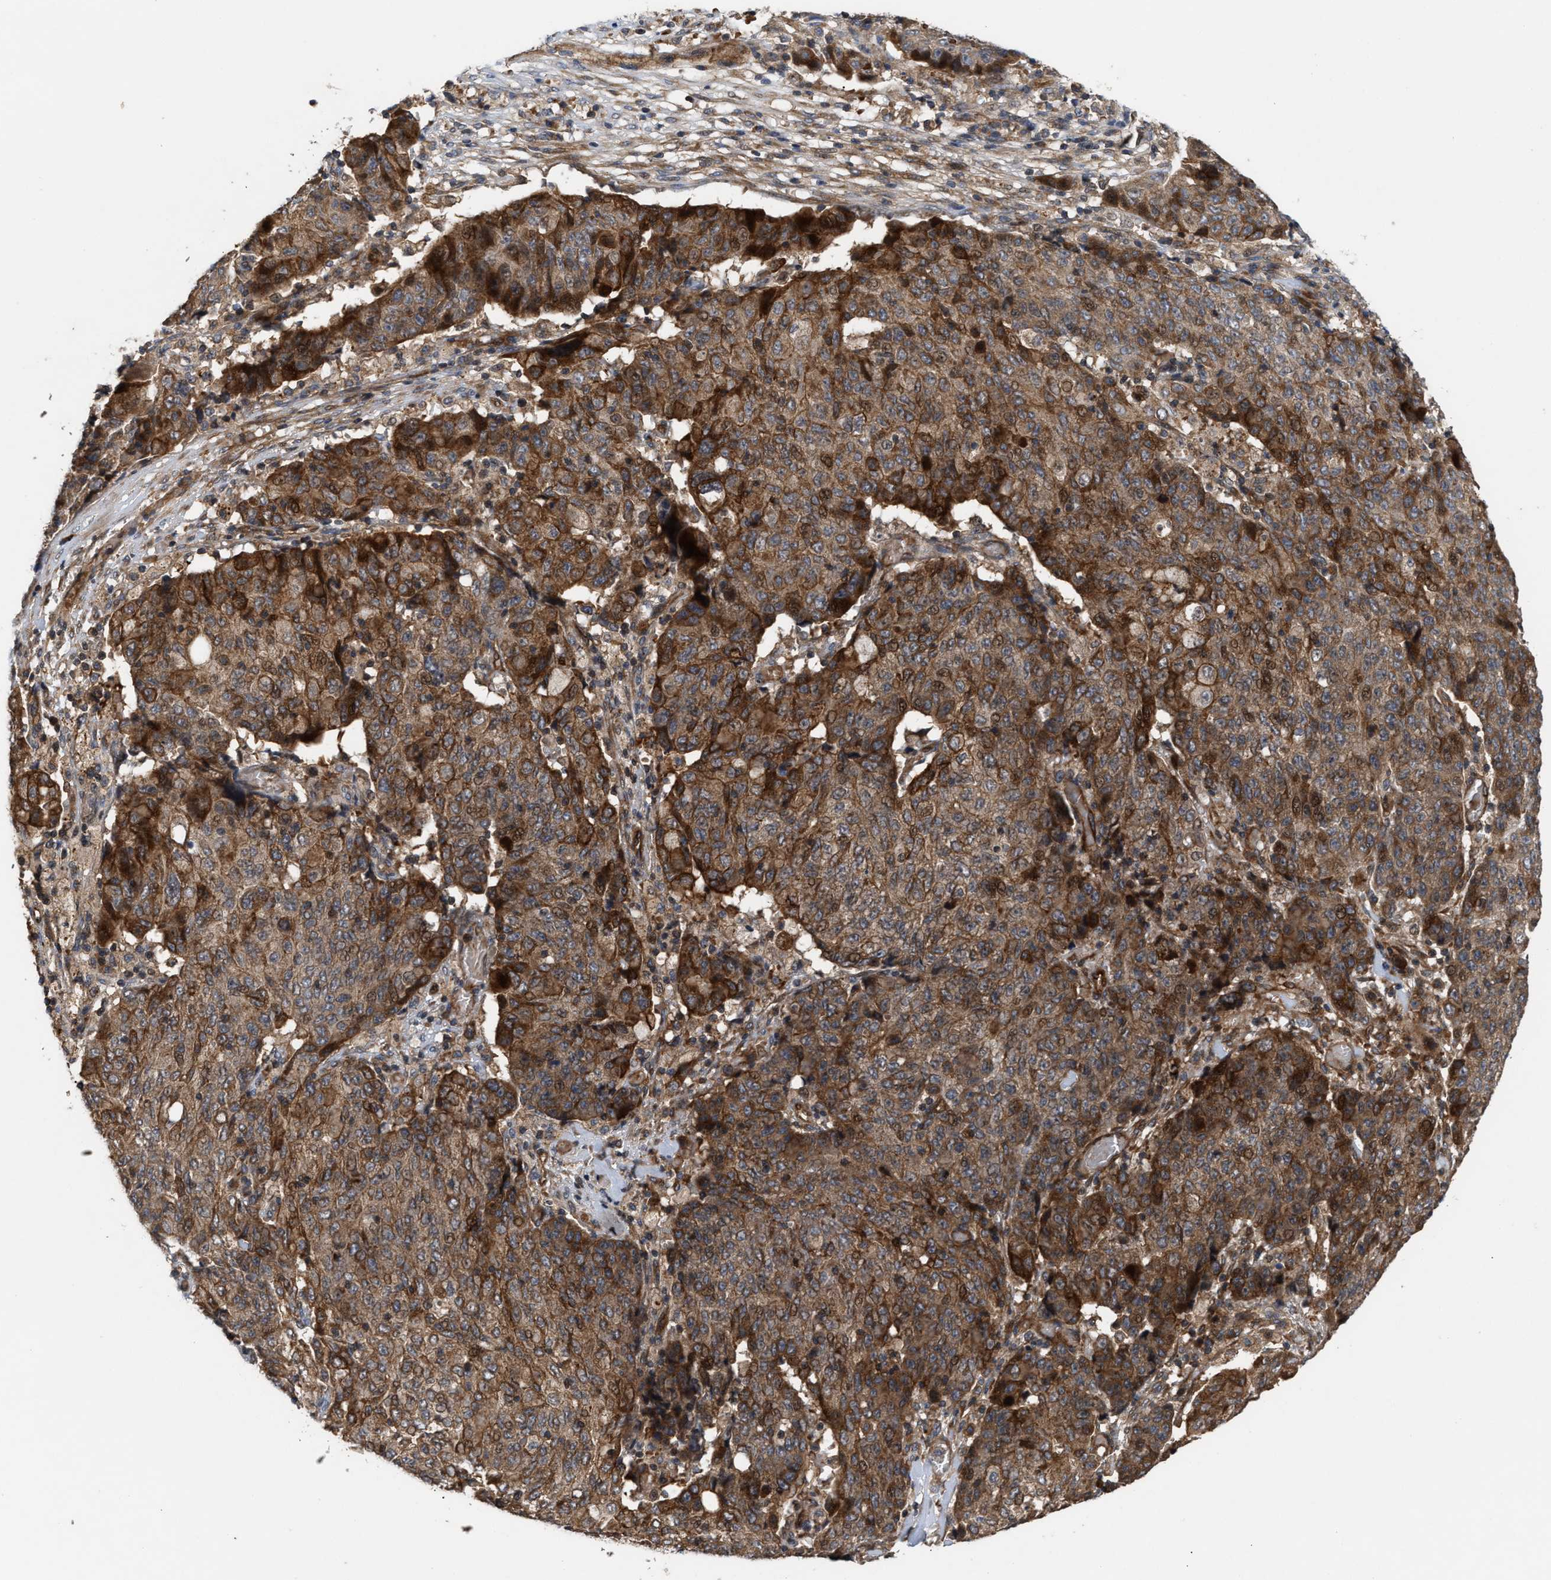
{"staining": {"intensity": "strong", "quantity": ">75%", "location": "cytoplasmic/membranous,nuclear"}, "tissue": "ovarian cancer", "cell_type": "Tumor cells", "image_type": "cancer", "snomed": [{"axis": "morphology", "description": "Carcinoma, endometroid"}, {"axis": "topography", "description": "Ovary"}], "caption": "Strong cytoplasmic/membranous and nuclear positivity is identified in about >75% of tumor cells in ovarian cancer. The protein of interest is stained brown, and the nuclei are stained in blue (DAB IHC with brightfield microscopy, high magnification).", "gene": "STAU1", "patient": {"sex": "female", "age": 42}}